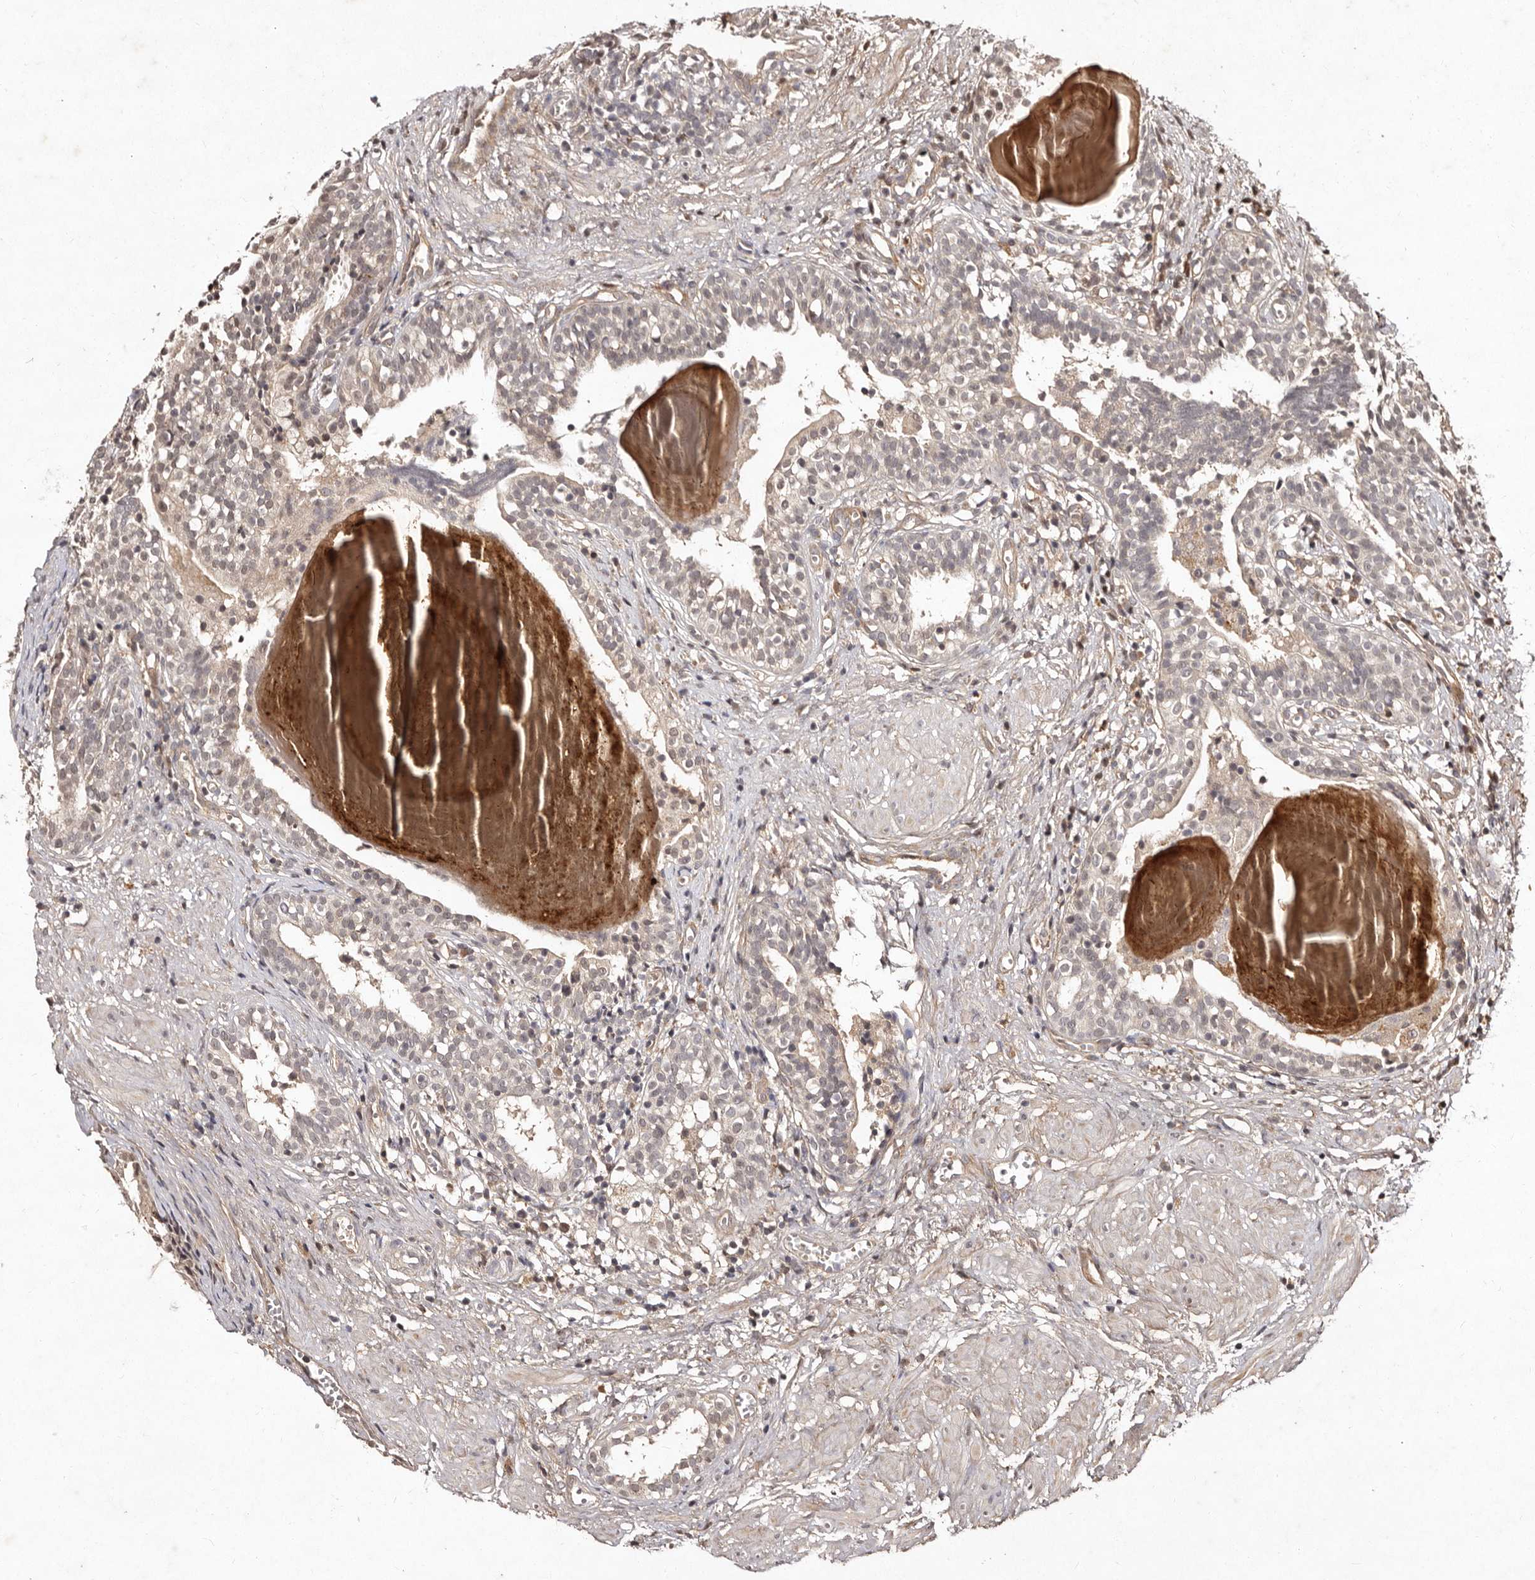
{"staining": {"intensity": "weak", "quantity": "<25%", "location": "cytoplasmic/membranous"}, "tissue": "prostate cancer", "cell_type": "Tumor cells", "image_type": "cancer", "snomed": [{"axis": "morphology", "description": "Adenocarcinoma, Low grade"}, {"axis": "topography", "description": "Prostate"}], "caption": "High power microscopy photomicrograph of an immunohistochemistry (IHC) micrograph of prostate adenocarcinoma (low-grade), revealing no significant staining in tumor cells.", "gene": "LCORL", "patient": {"sex": "male", "age": 88}}